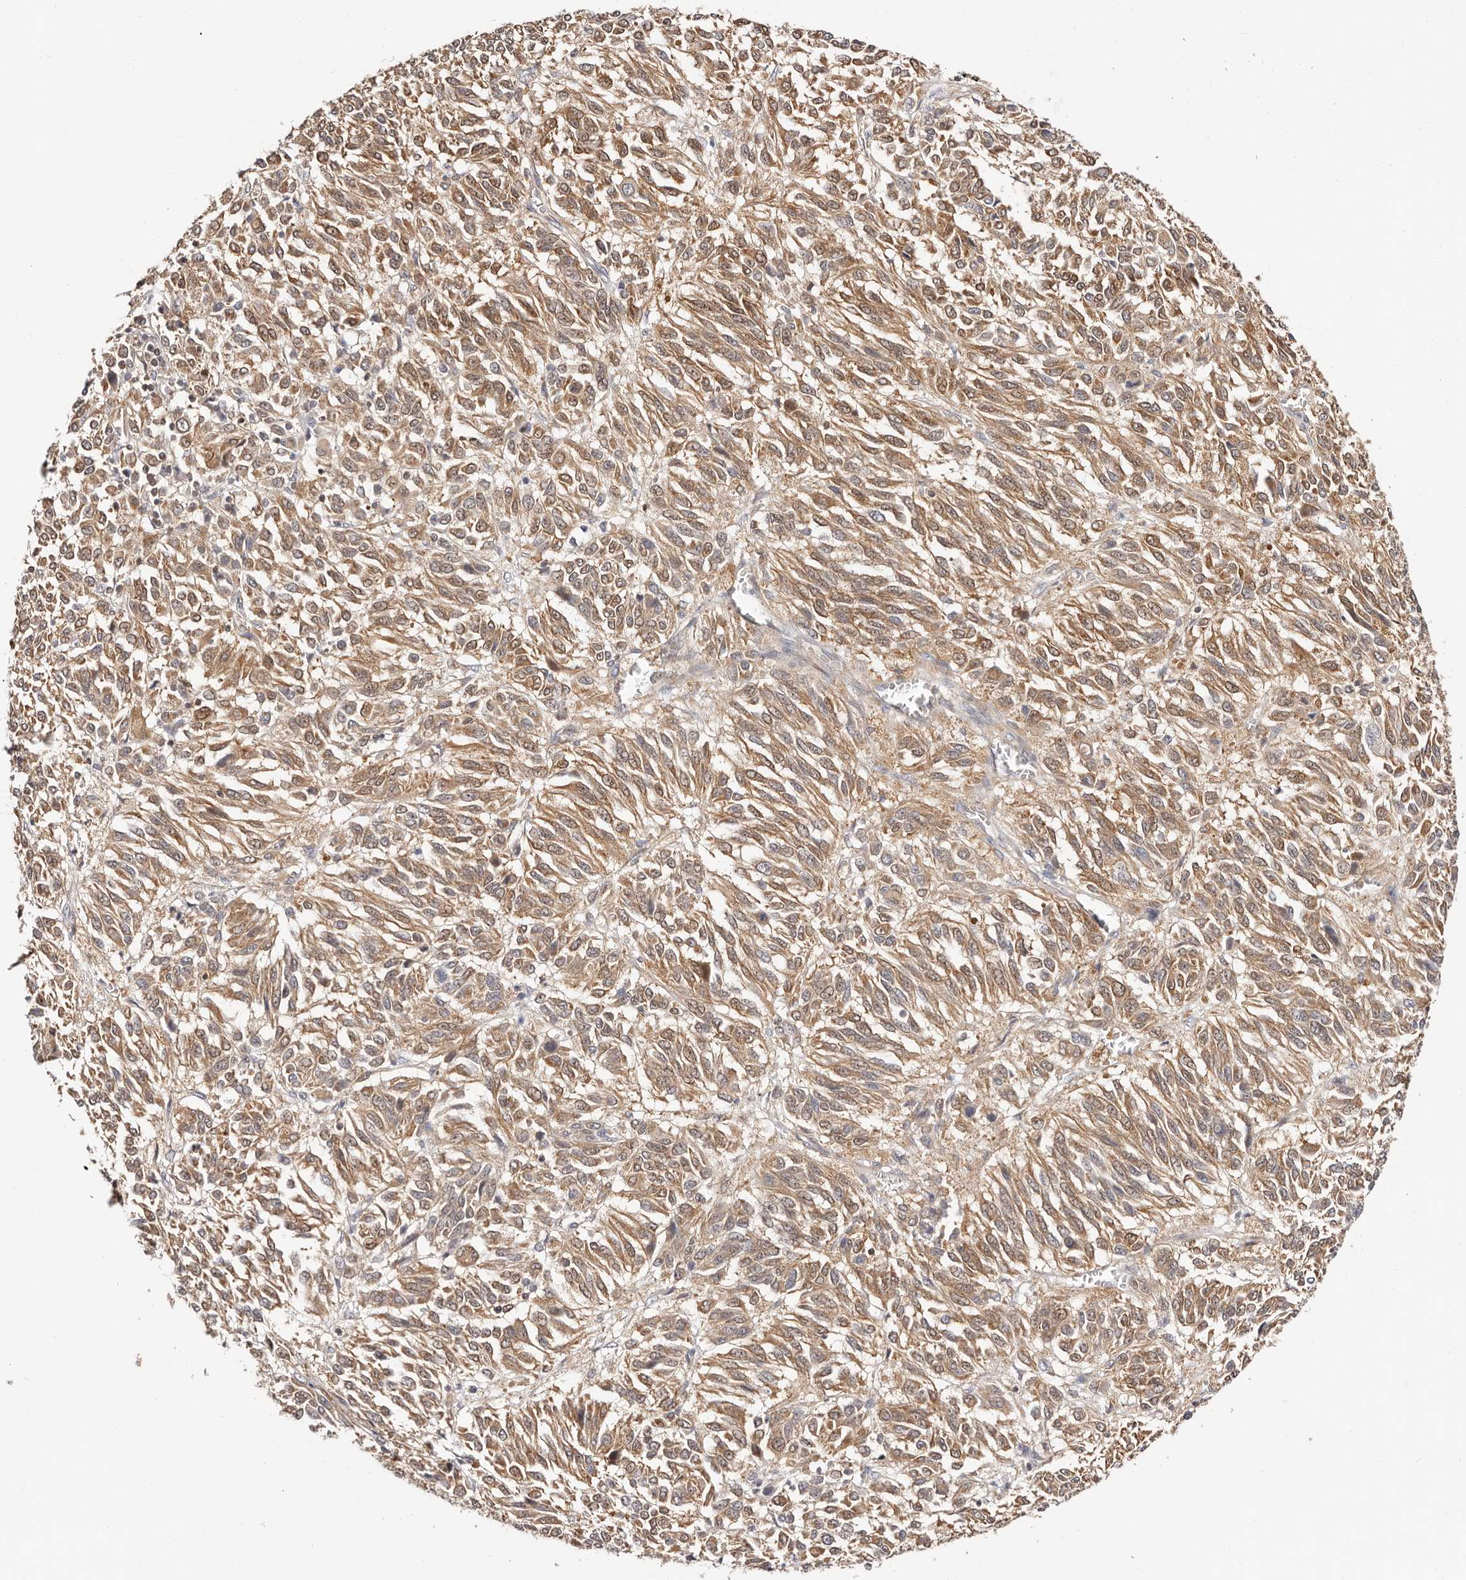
{"staining": {"intensity": "moderate", "quantity": ">75%", "location": "cytoplasmic/membranous"}, "tissue": "melanoma", "cell_type": "Tumor cells", "image_type": "cancer", "snomed": [{"axis": "morphology", "description": "Malignant melanoma, Metastatic site"}, {"axis": "topography", "description": "Lung"}], "caption": "High-power microscopy captured an immunohistochemistry (IHC) histopathology image of malignant melanoma (metastatic site), revealing moderate cytoplasmic/membranous positivity in approximately >75% of tumor cells.", "gene": "STAT5A", "patient": {"sex": "male", "age": 64}}